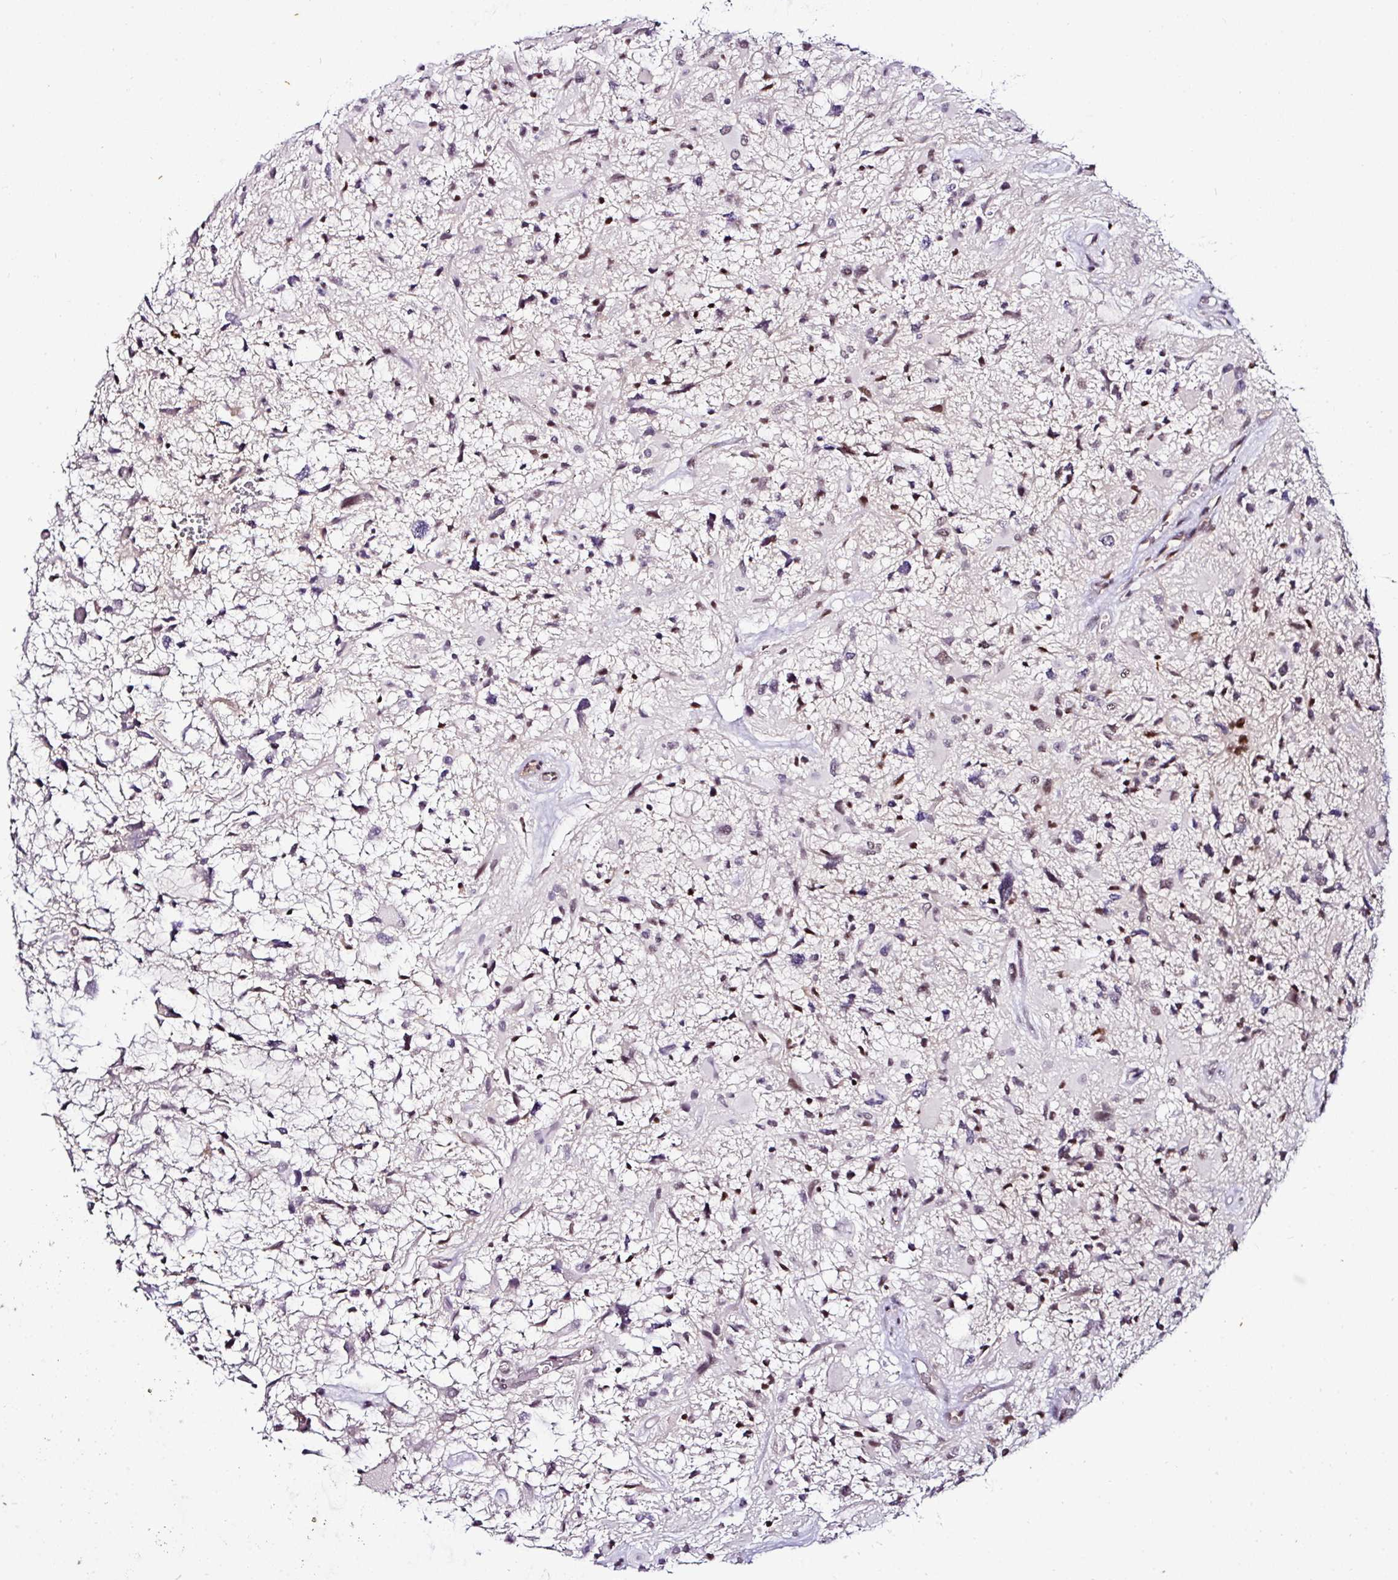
{"staining": {"intensity": "moderate", "quantity": "25%-75%", "location": "nuclear"}, "tissue": "glioma", "cell_type": "Tumor cells", "image_type": "cancer", "snomed": [{"axis": "morphology", "description": "Glioma, malignant, High grade"}, {"axis": "topography", "description": "Brain"}], "caption": "Tumor cells reveal moderate nuclear positivity in approximately 25%-75% of cells in malignant high-grade glioma.", "gene": "KLF16", "patient": {"sex": "female", "age": 11}}